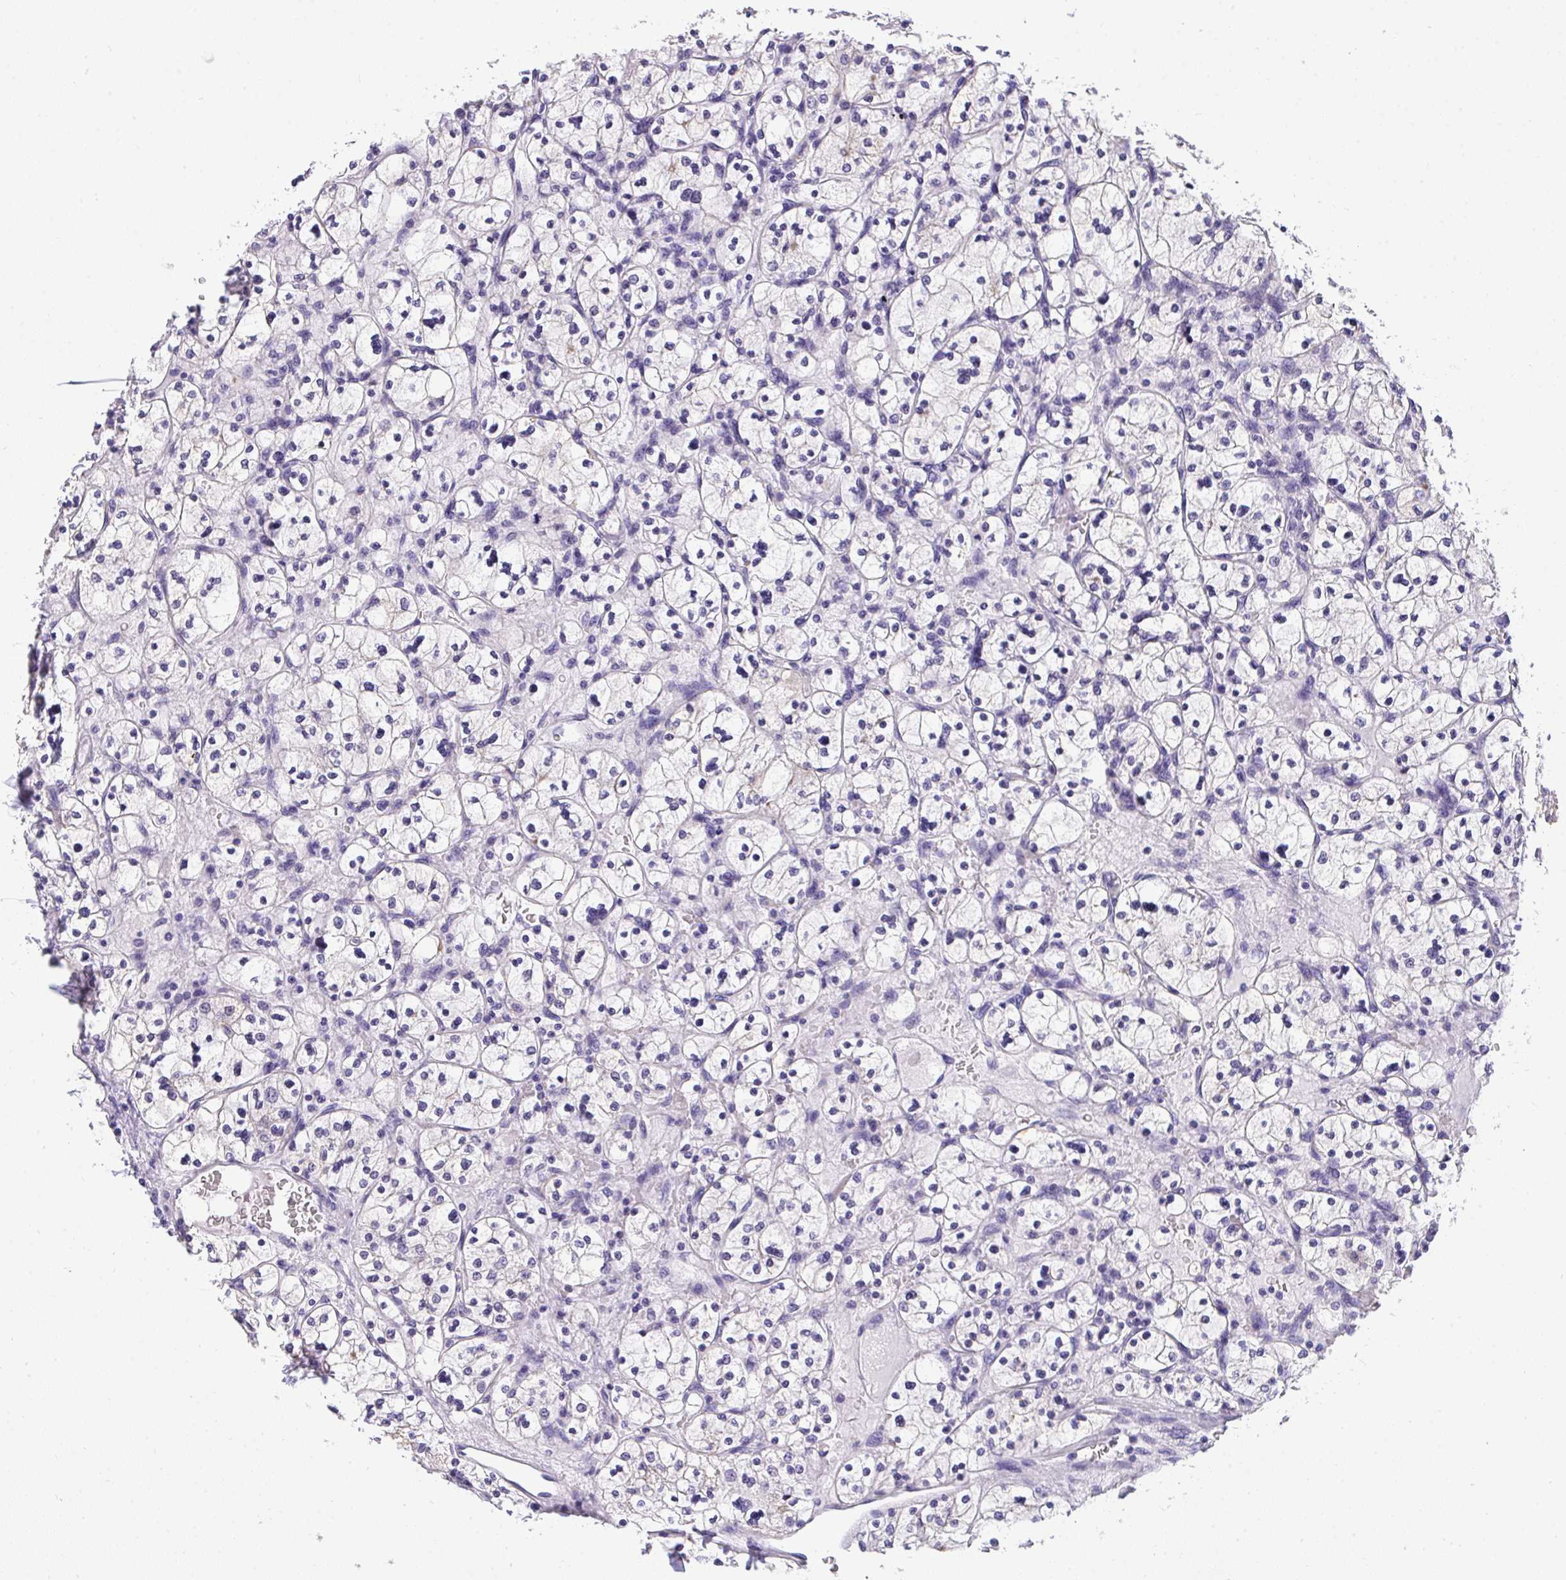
{"staining": {"intensity": "negative", "quantity": "none", "location": "none"}, "tissue": "renal cancer", "cell_type": "Tumor cells", "image_type": "cancer", "snomed": [{"axis": "morphology", "description": "Adenocarcinoma, NOS"}, {"axis": "topography", "description": "Kidney"}], "caption": "IHC photomicrograph of neoplastic tissue: renal cancer (adenocarcinoma) stained with DAB (3,3'-diaminobenzidine) exhibits no significant protein positivity in tumor cells. The staining is performed using DAB brown chromogen with nuclei counter-stained in using hematoxylin.", "gene": "VGLL3", "patient": {"sex": "female", "age": 83}}